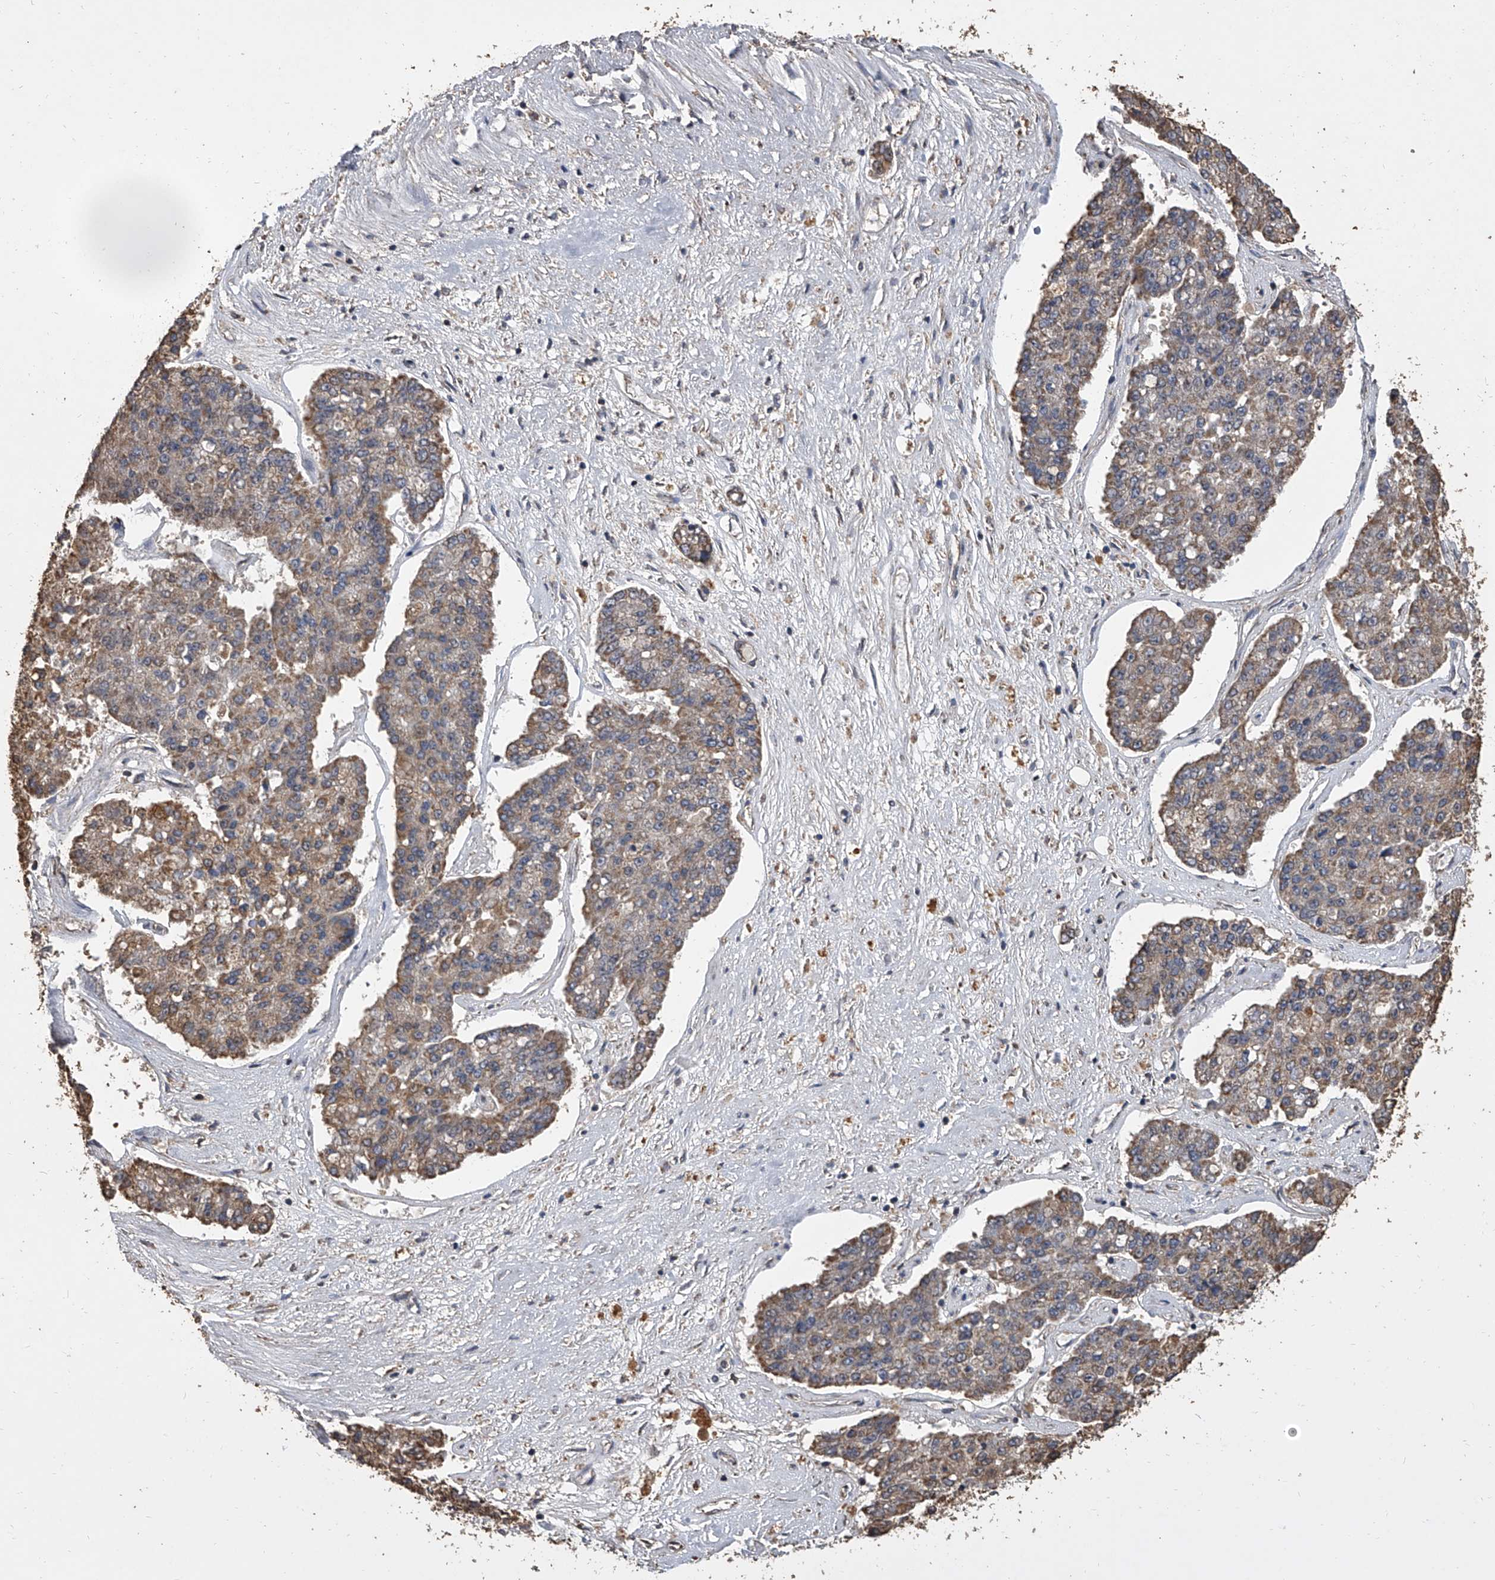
{"staining": {"intensity": "moderate", "quantity": "25%-75%", "location": "cytoplasmic/membranous"}, "tissue": "pancreatic cancer", "cell_type": "Tumor cells", "image_type": "cancer", "snomed": [{"axis": "morphology", "description": "Adenocarcinoma, NOS"}, {"axis": "topography", "description": "Pancreas"}], "caption": "Pancreatic adenocarcinoma stained with a protein marker shows moderate staining in tumor cells.", "gene": "MRPL28", "patient": {"sex": "male", "age": 50}}